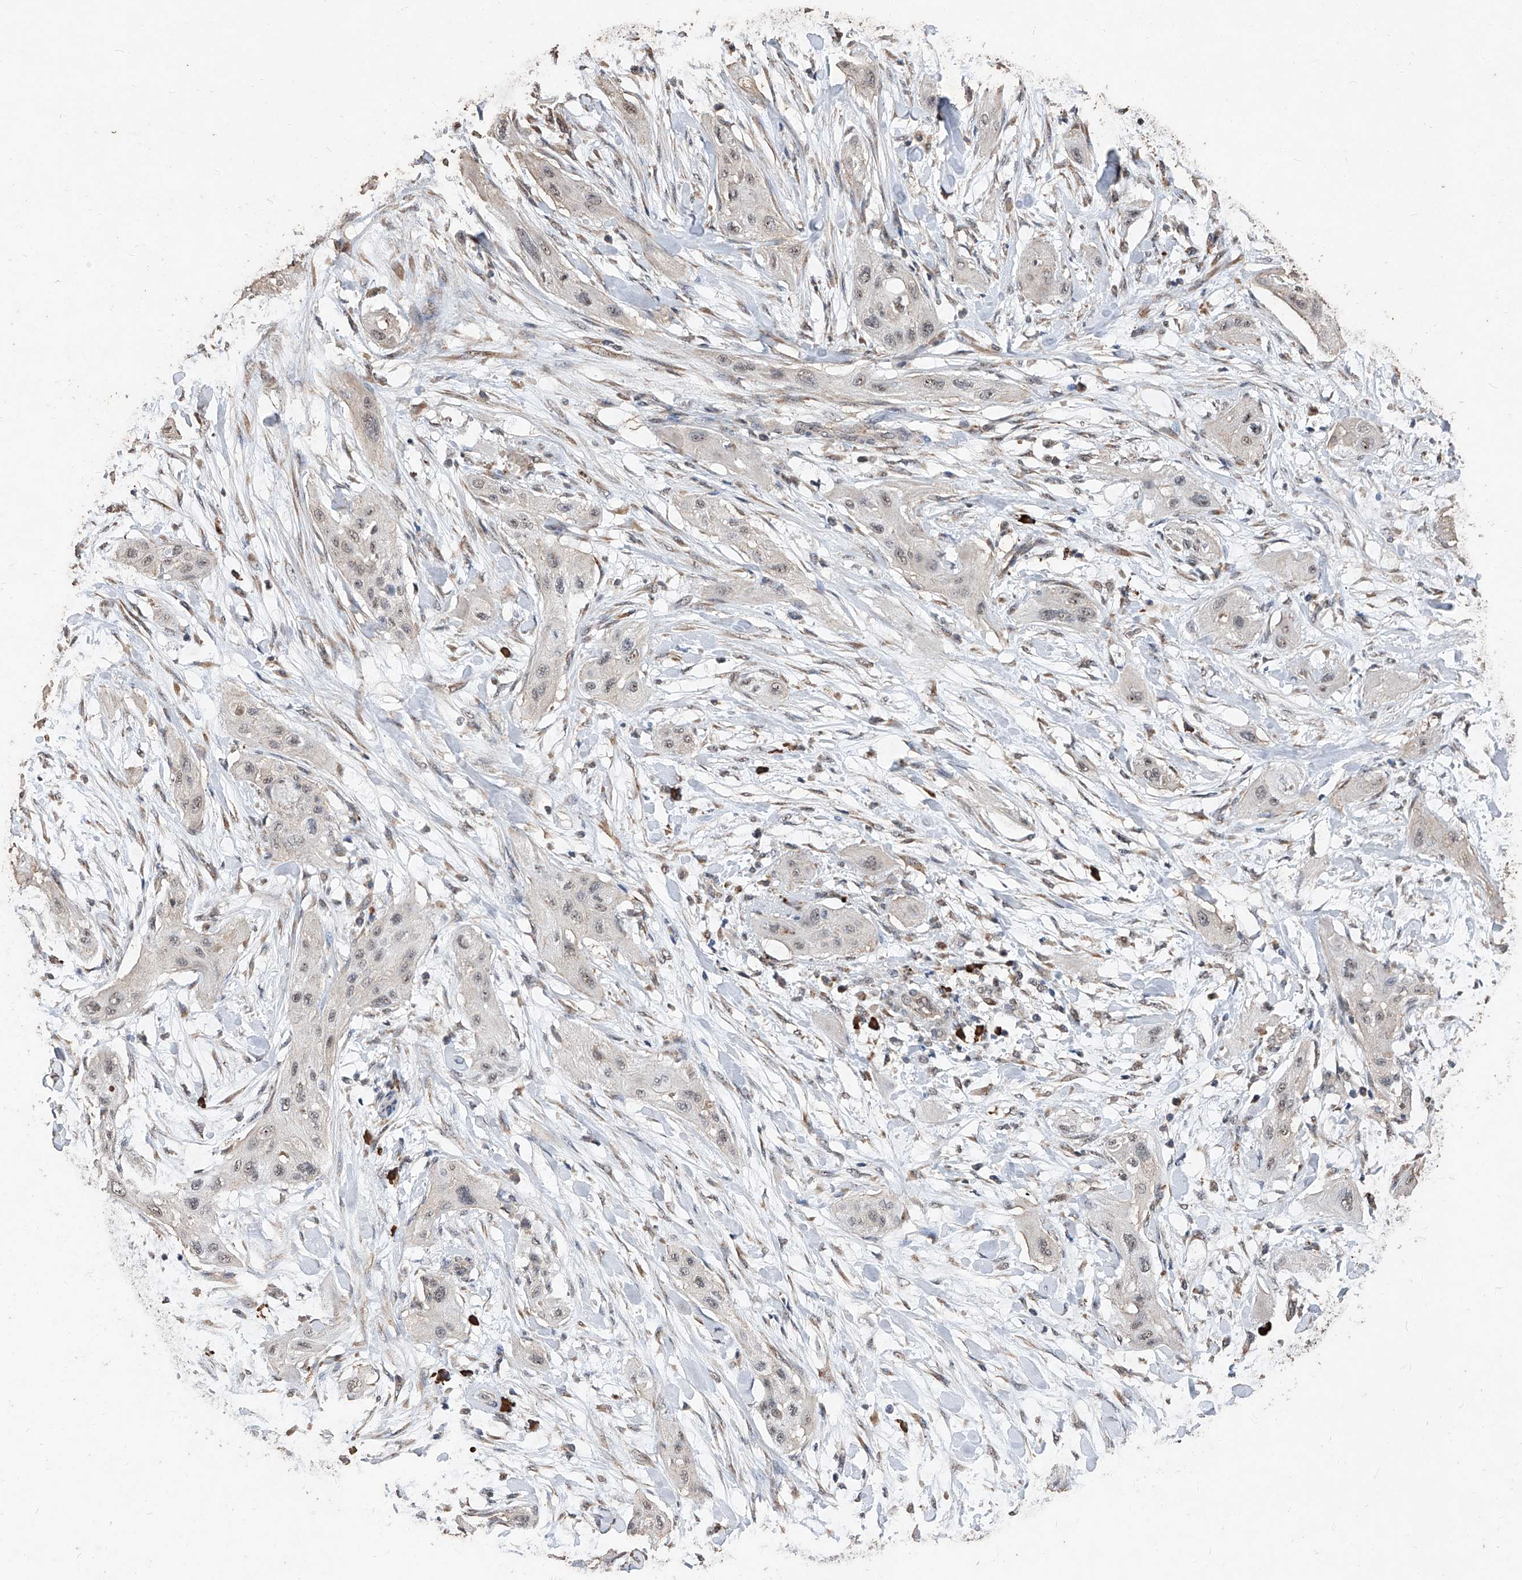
{"staining": {"intensity": "negative", "quantity": "none", "location": "none"}, "tissue": "lung cancer", "cell_type": "Tumor cells", "image_type": "cancer", "snomed": [{"axis": "morphology", "description": "Squamous cell carcinoma, NOS"}, {"axis": "topography", "description": "Lung"}], "caption": "An immunohistochemistry (IHC) image of lung cancer is shown. There is no staining in tumor cells of lung cancer.", "gene": "EML1", "patient": {"sex": "female", "age": 47}}